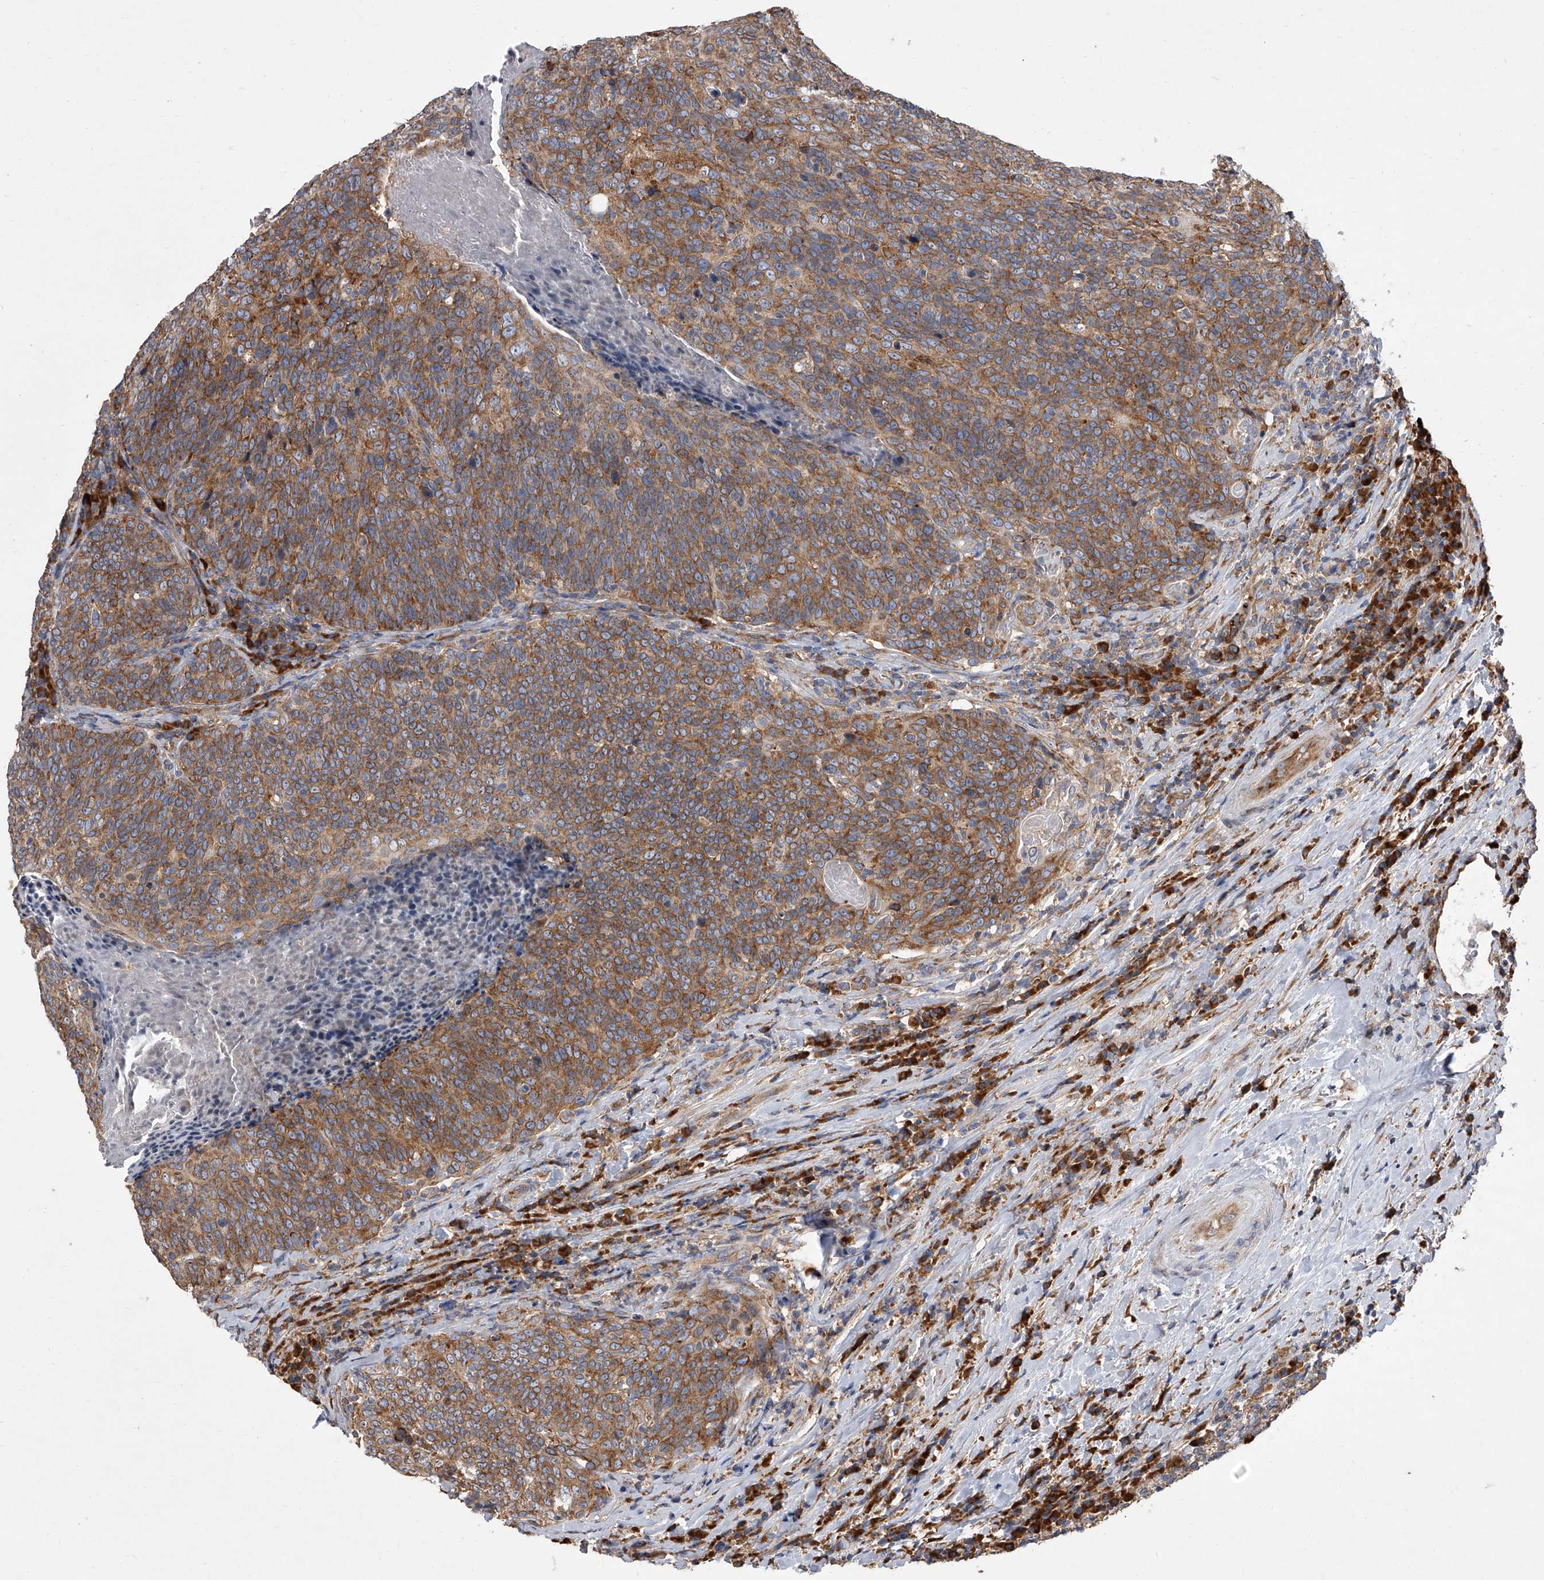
{"staining": {"intensity": "moderate", "quantity": ">75%", "location": "cytoplasmic/membranous"}, "tissue": "head and neck cancer", "cell_type": "Tumor cells", "image_type": "cancer", "snomed": [{"axis": "morphology", "description": "Squamous cell carcinoma, NOS"}, {"axis": "morphology", "description": "Squamous cell carcinoma, metastatic, NOS"}, {"axis": "topography", "description": "Lymph node"}, {"axis": "topography", "description": "Head-Neck"}], "caption": "Human squamous cell carcinoma (head and neck) stained with a protein marker exhibits moderate staining in tumor cells.", "gene": "EIF2S2", "patient": {"sex": "male", "age": 62}}